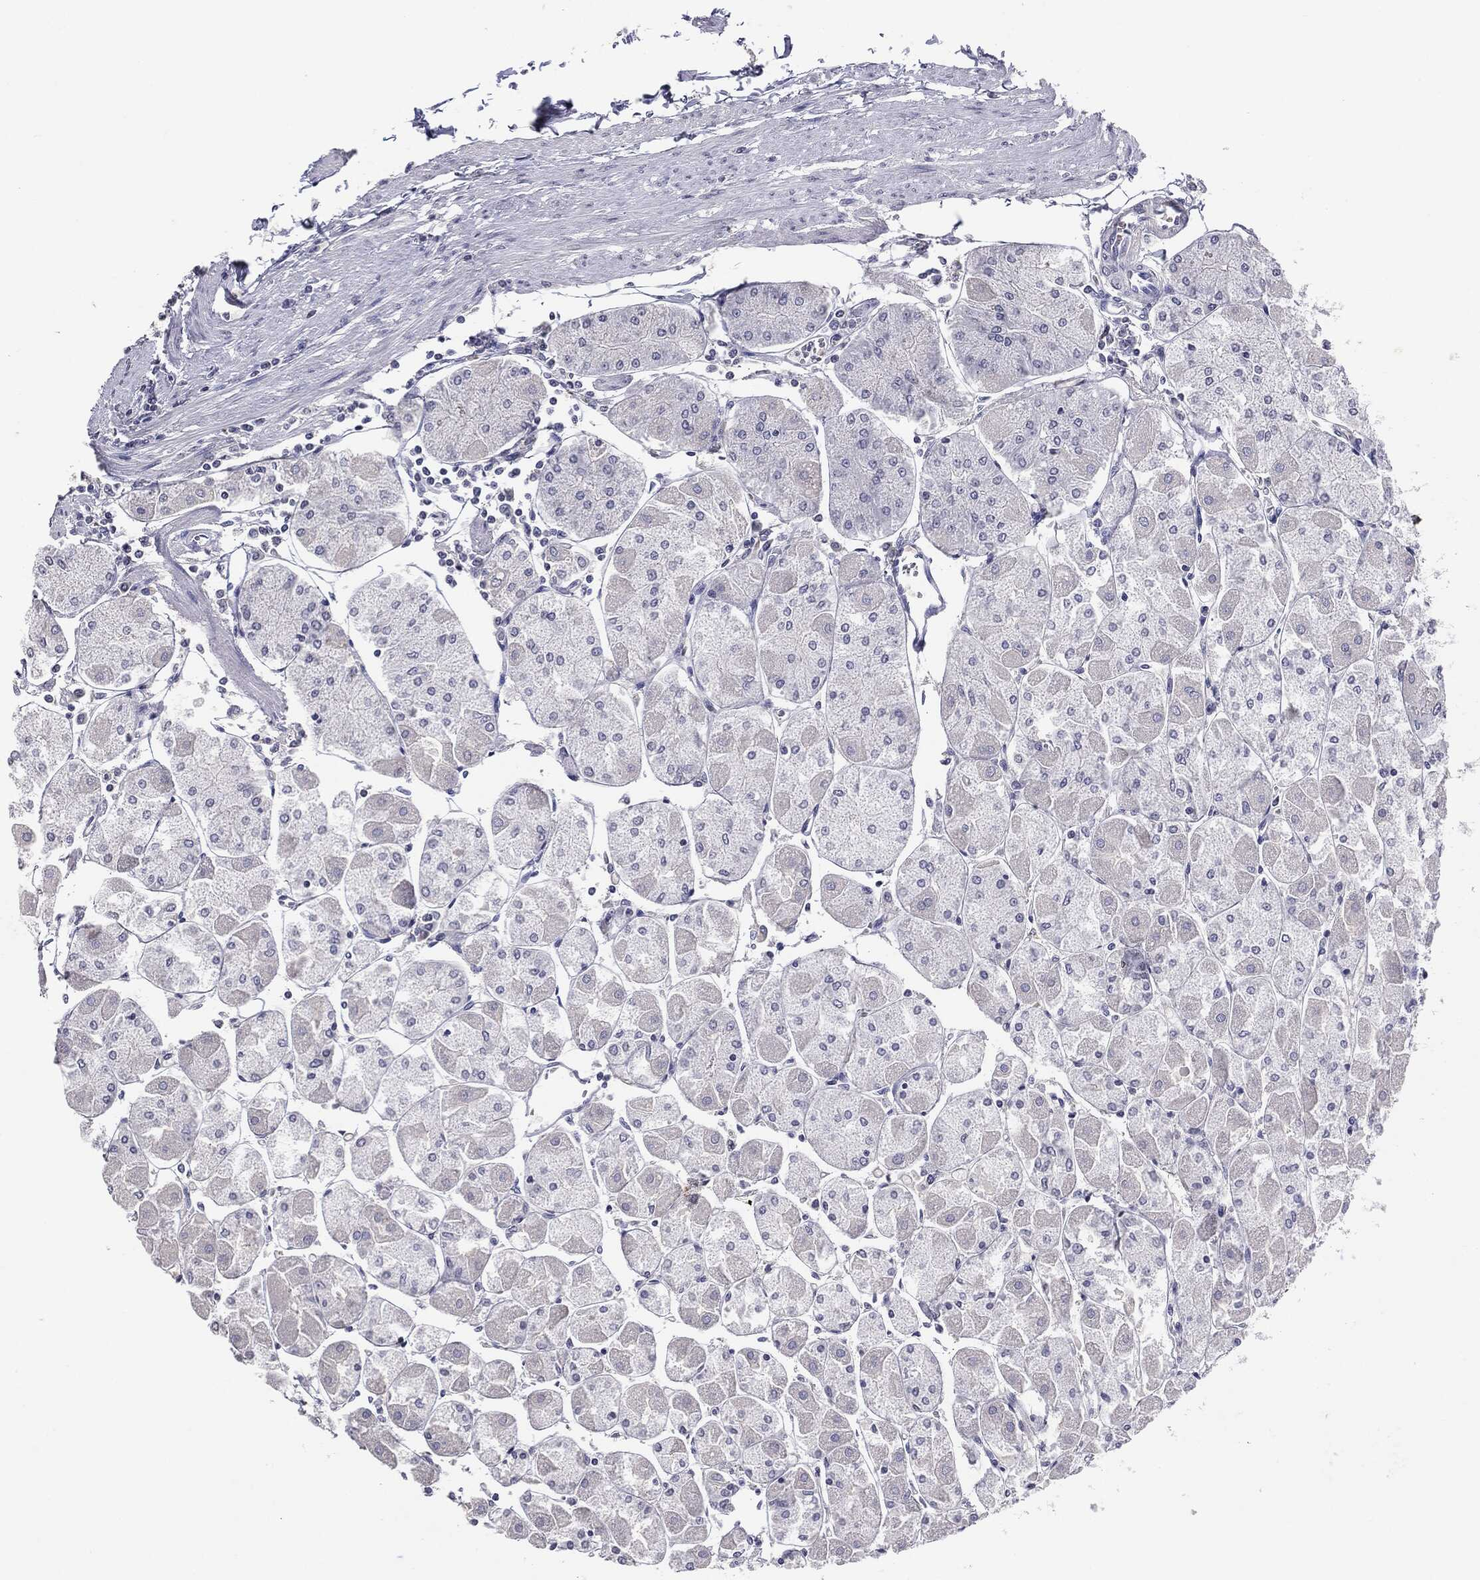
{"staining": {"intensity": "negative", "quantity": "none", "location": "none"}, "tissue": "stomach", "cell_type": "Glandular cells", "image_type": "normal", "snomed": [{"axis": "morphology", "description": "Normal tissue, NOS"}, {"axis": "topography", "description": "Stomach"}], "caption": "The photomicrograph shows no staining of glandular cells in benign stomach.", "gene": "SERPINB4", "patient": {"sex": "male", "age": 70}}